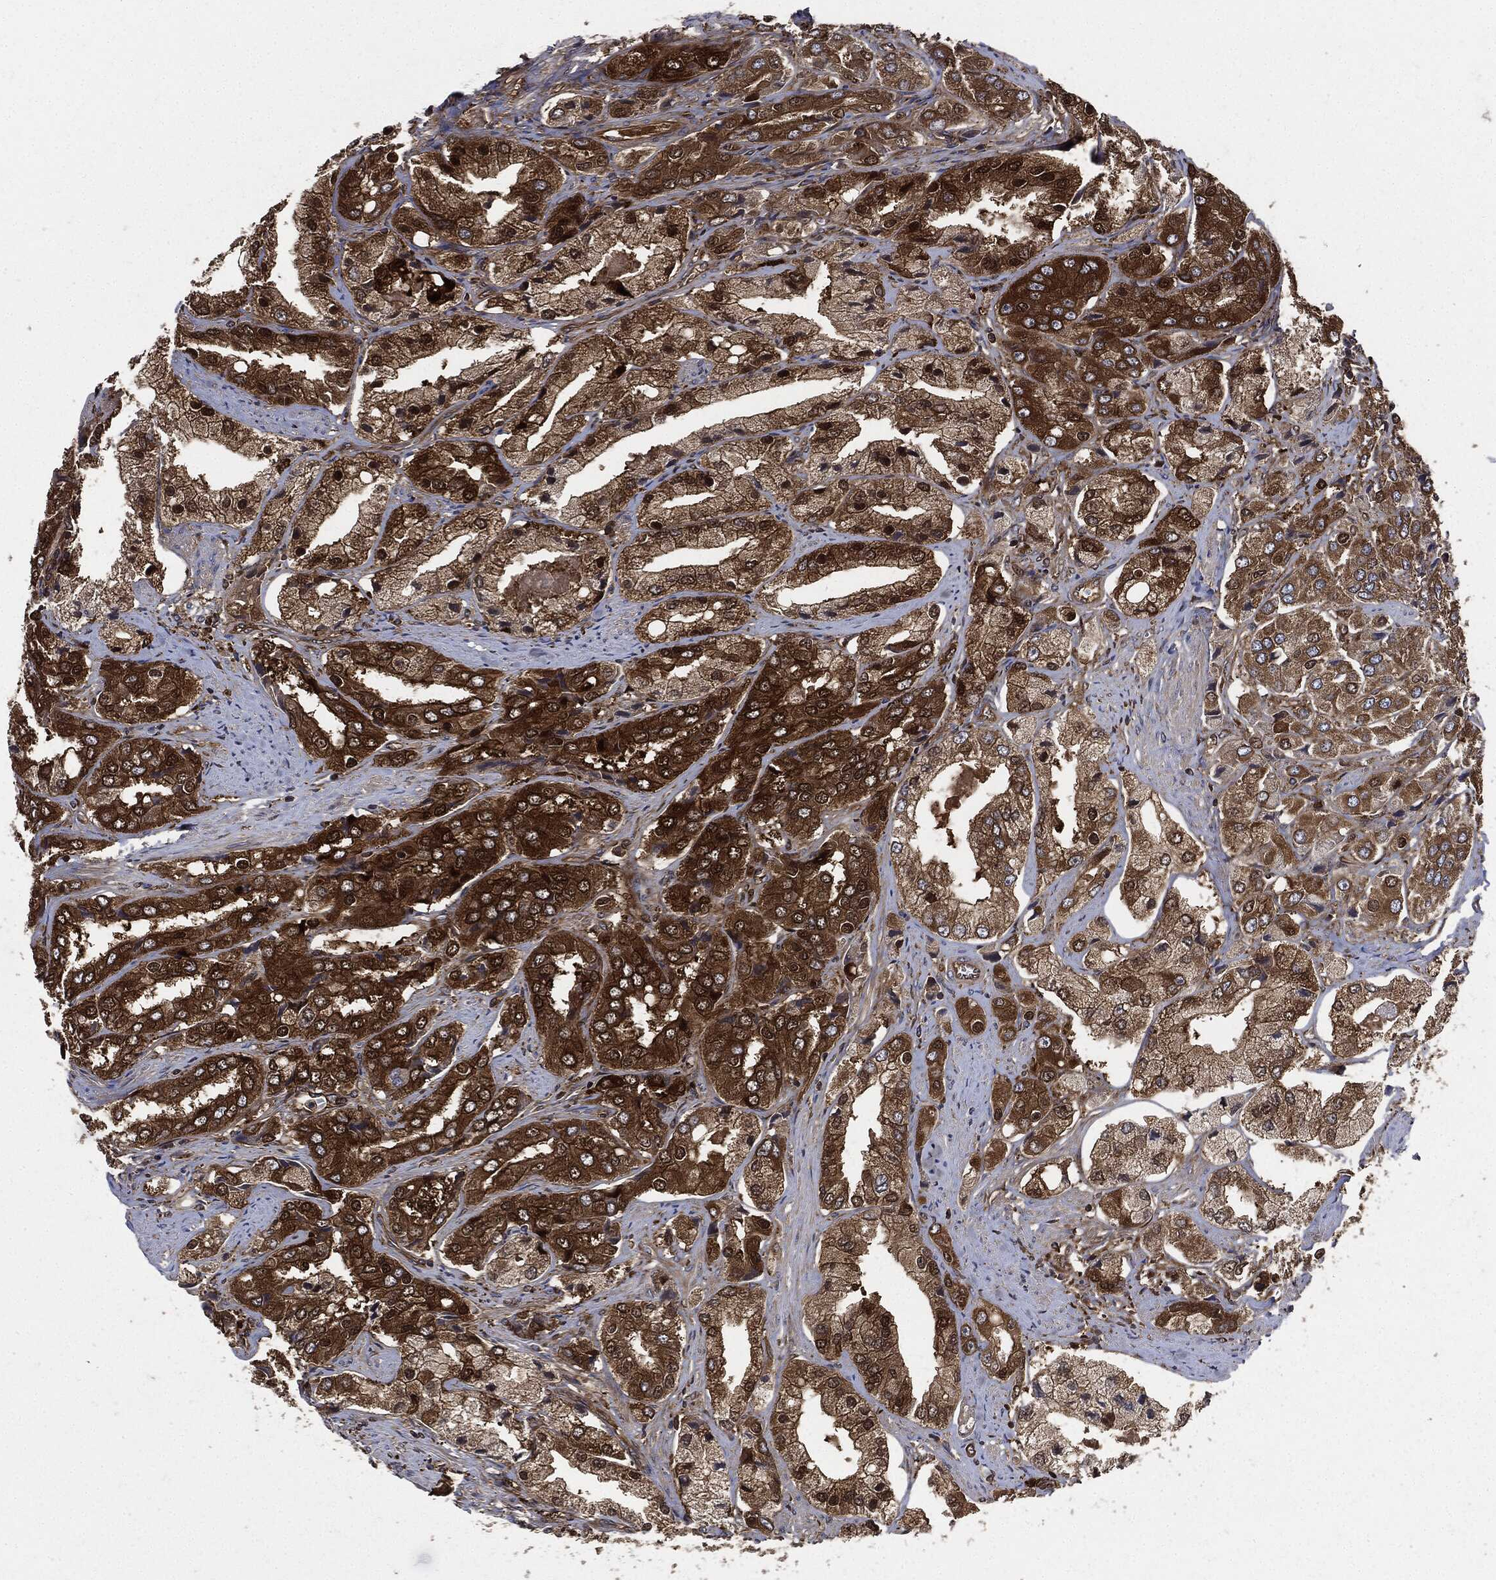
{"staining": {"intensity": "strong", "quantity": ">75%", "location": "cytoplasmic/membranous"}, "tissue": "prostate cancer", "cell_type": "Tumor cells", "image_type": "cancer", "snomed": [{"axis": "morphology", "description": "Adenocarcinoma, Low grade"}, {"axis": "topography", "description": "Prostate"}], "caption": "Immunohistochemistry (IHC) image of human prostate cancer (adenocarcinoma (low-grade)) stained for a protein (brown), which exhibits high levels of strong cytoplasmic/membranous expression in approximately >75% of tumor cells.", "gene": "XPNPEP1", "patient": {"sex": "male", "age": 69}}